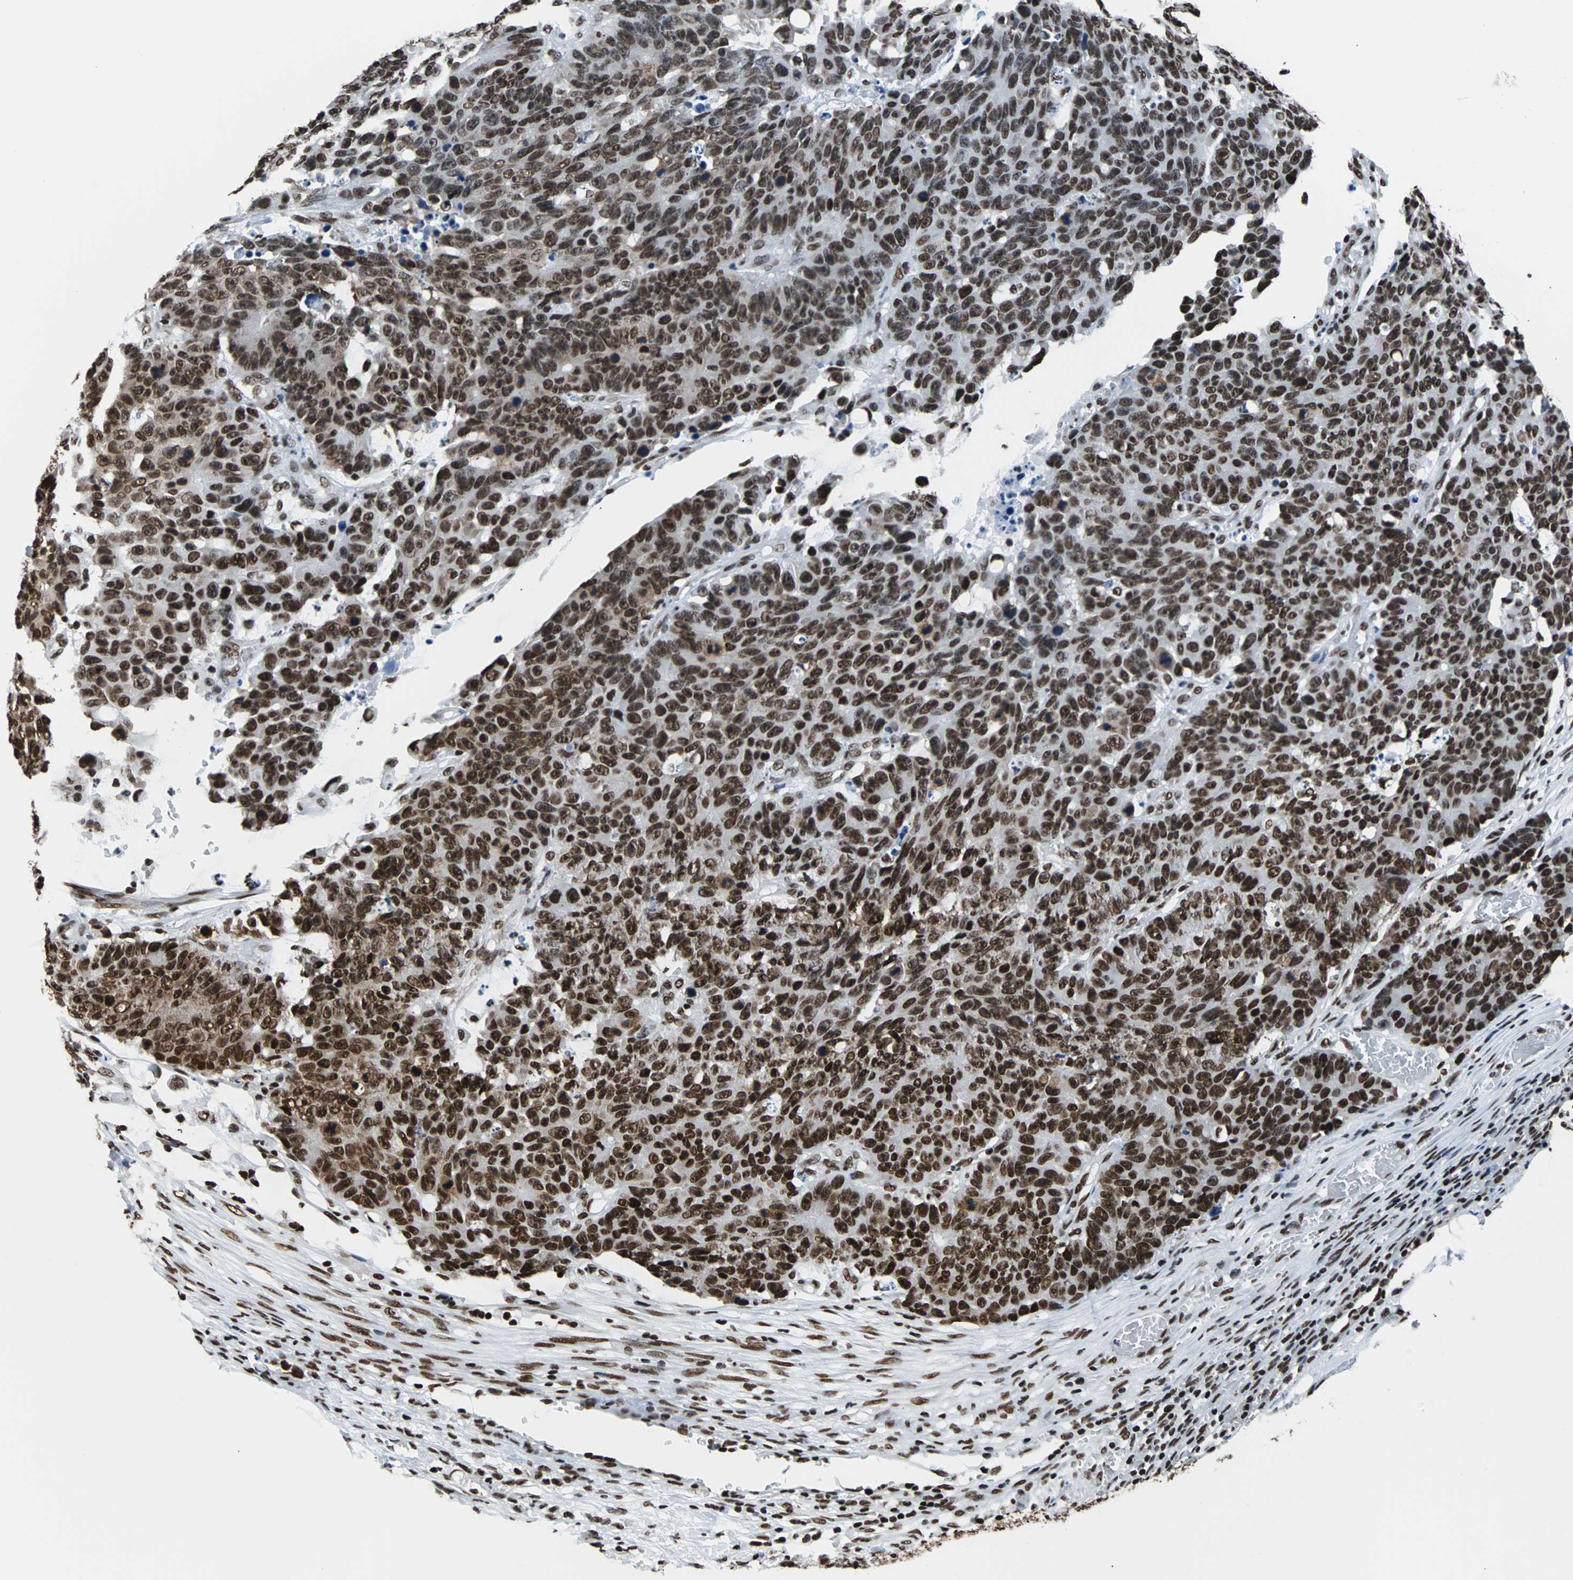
{"staining": {"intensity": "strong", "quantity": ">75%", "location": "nuclear"}, "tissue": "colorectal cancer", "cell_type": "Tumor cells", "image_type": "cancer", "snomed": [{"axis": "morphology", "description": "Adenocarcinoma, NOS"}, {"axis": "topography", "description": "Colon"}], "caption": "Immunohistochemistry micrograph of colorectal cancer (adenocarcinoma) stained for a protein (brown), which displays high levels of strong nuclear staining in about >75% of tumor cells.", "gene": "FUBP1", "patient": {"sex": "female", "age": 86}}